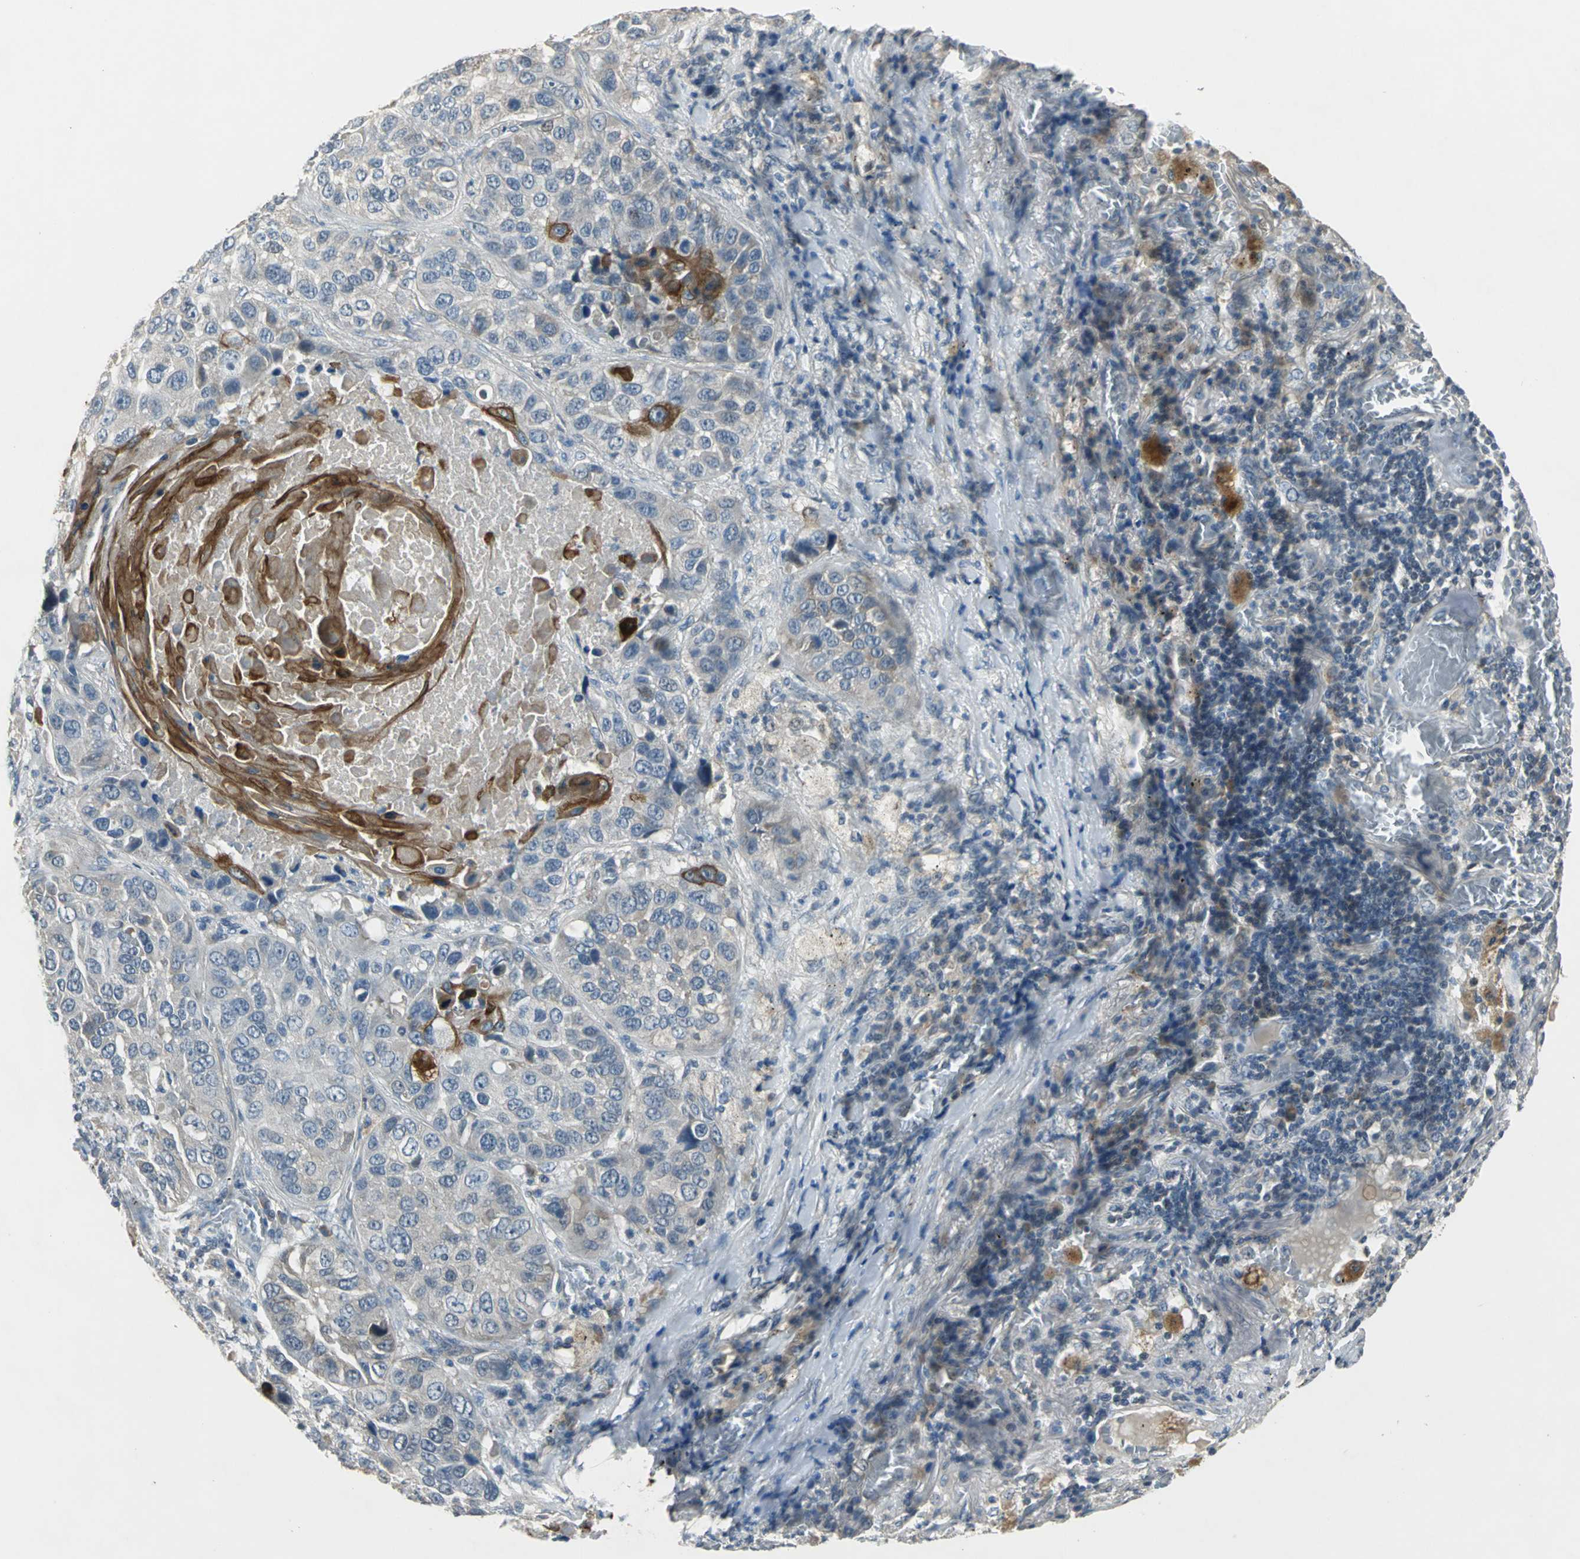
{"staining": {"intensity": "moderate", "quantity": "<25%", "location": "cytoplasmic/membranous"}, "tissue": "lung cancer", "cell_type": "Tumor cells", "image_type": "cancer", "snomed": [{"axis": "morphology", "description": "Squamous cell carcinoma, NOS"}, {"axis": "topography", "description": "Lung"}], "caption": "Lung cancer (squamous cell carcinoma) stained with DAB (3,3'-diaminobenzidine) IHC shows low levels of moderate cytoplasmic/membranous staining in about <25% of tumor cells. (DAB IHC with brightfield microscopy, high magnification).", "gene": "JADE3", "patient": {"sex": "male", "age": 57}}